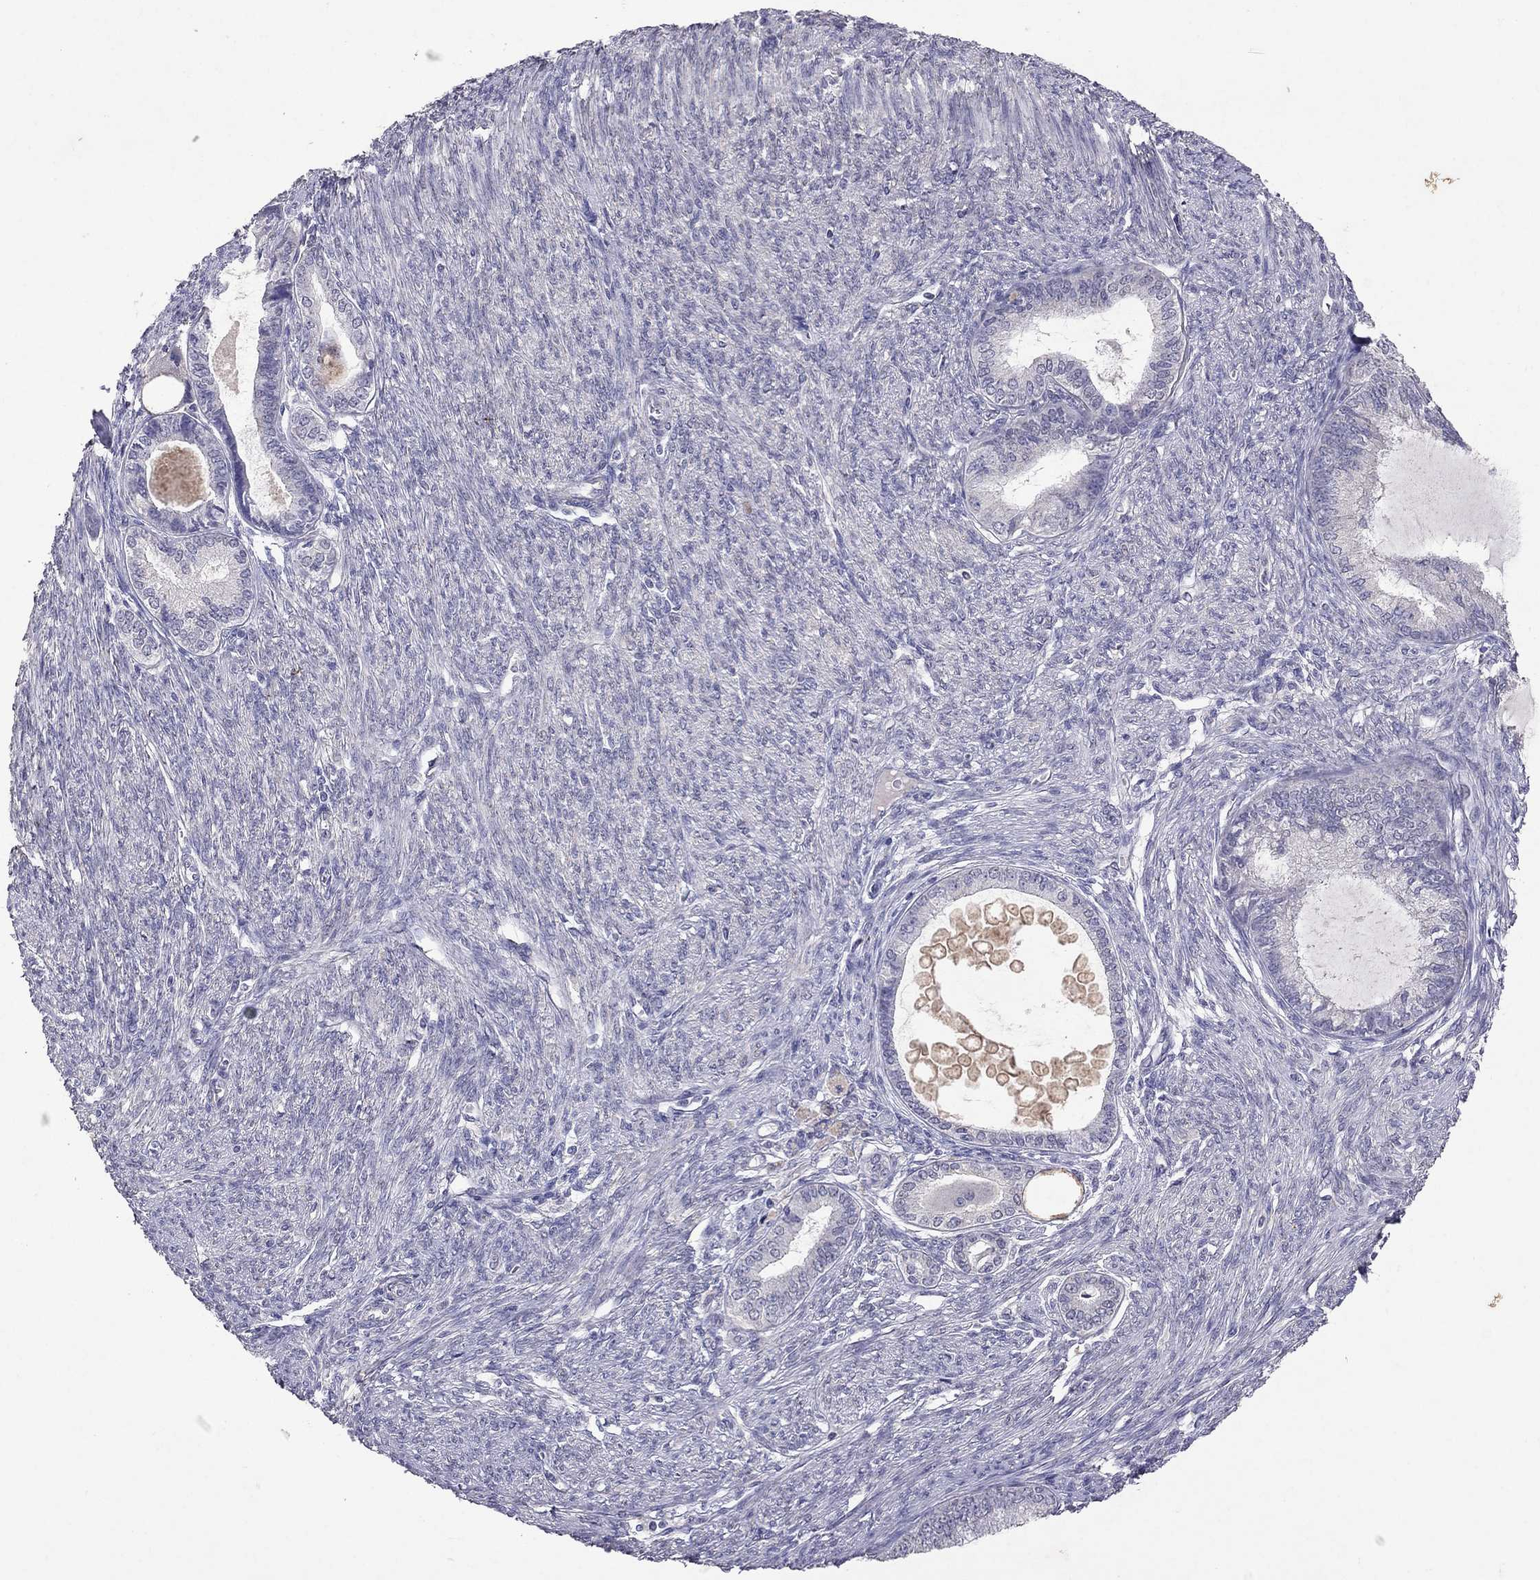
{"staining": {"intensity": "negative", "quantity": "none", "location": "none"}, "tissue": "endometrial cancer", "cell_type": "Tumor cells", "image_type": "cancer", "snomed": [{"axis": "morphology", "description": "Adenocarcinoma, NOS"}, {"axis": "topography", "description": "Endometrium"}], "caption": "Micrograph shows no significant protein positivity in tumor cells of endometrial cancer.", "gene": "FST", "patient": {"sex": "female", "age": 86}}